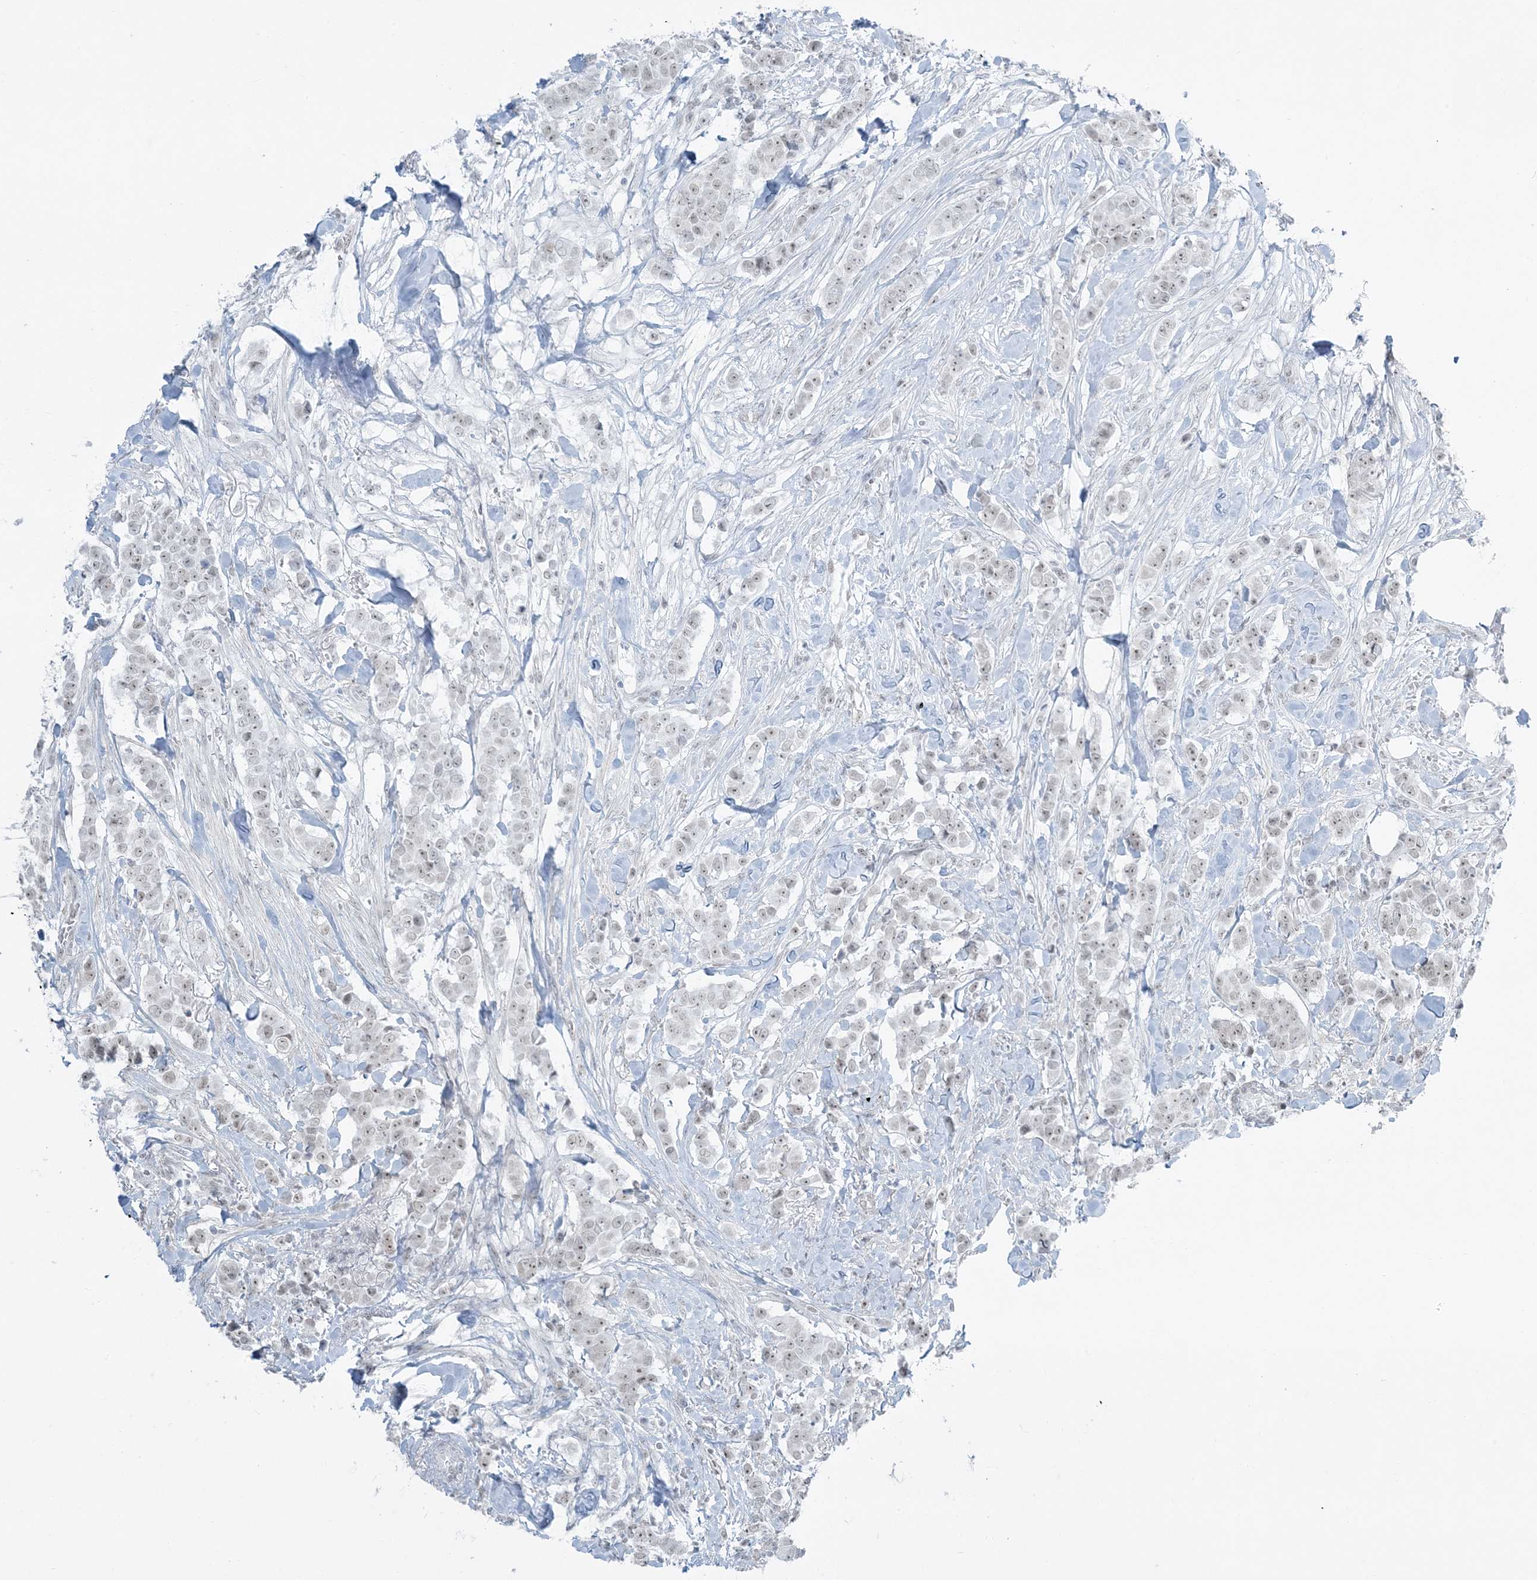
{"staining": {"intensity": "weak", "quantity": "25%-75%", "location": "nuclear"}, "tissue": "breast cancer", "cell_type": "Tumor cells", "image_type": "cancer", "snomed": [{"axis": "morphology", "description": "Duct carcinoma"}, {"axis": "topography", "description": "Breast"}], "caption": "IHC micrograph of breast cancer stained for a protein (brown), which reveals low levels of weak nuclear expression in approximately 25%-75% of tumor cells.", "gene": "ZNF787", "patient": {"sex": "female", "age": 40}}